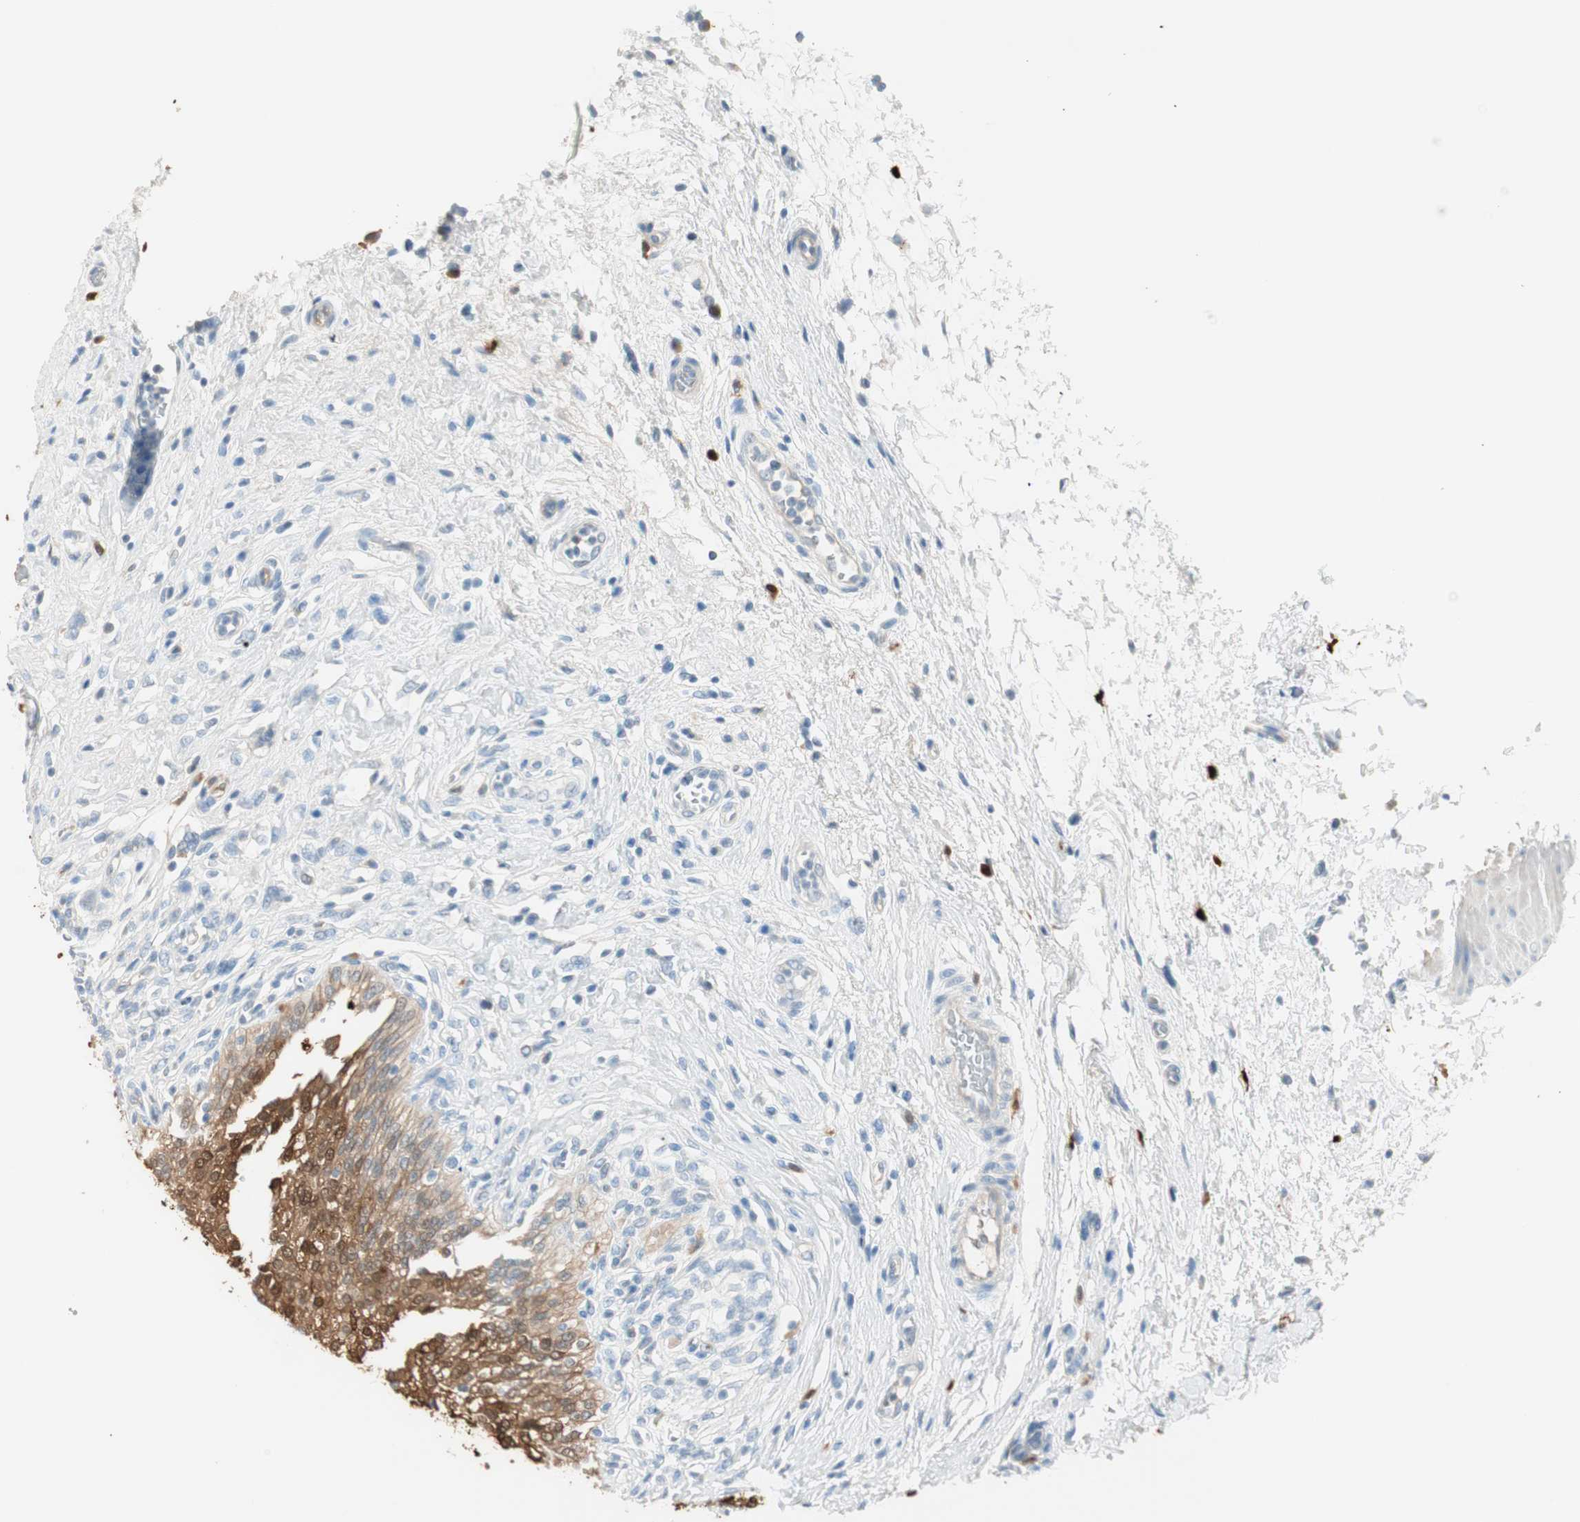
{"staining": {"intensity": "strong", "quantity": ">75%", "location": "cytoplasmic/membranous,nuclear"}, "tissue": "urinary bladder", "cell_type": "Urothelial cells", "image_type": "normal", "snomed": [{"axis": "morphology", "description": "Normal tissue, NOS"}, {"axis": "morphology", "description": "Urothelial carcinoma, High grade"}, {"axis": "topography", "description": "Urinary bladder"}], "caption": "Unremarkable urinary bladder shows strong cytoplasmic/membranous,nuclear positivity in approximately >75% of urothelial cells.", "gene": "HPGD", "patient": {"sex": "male", "age": 46}}